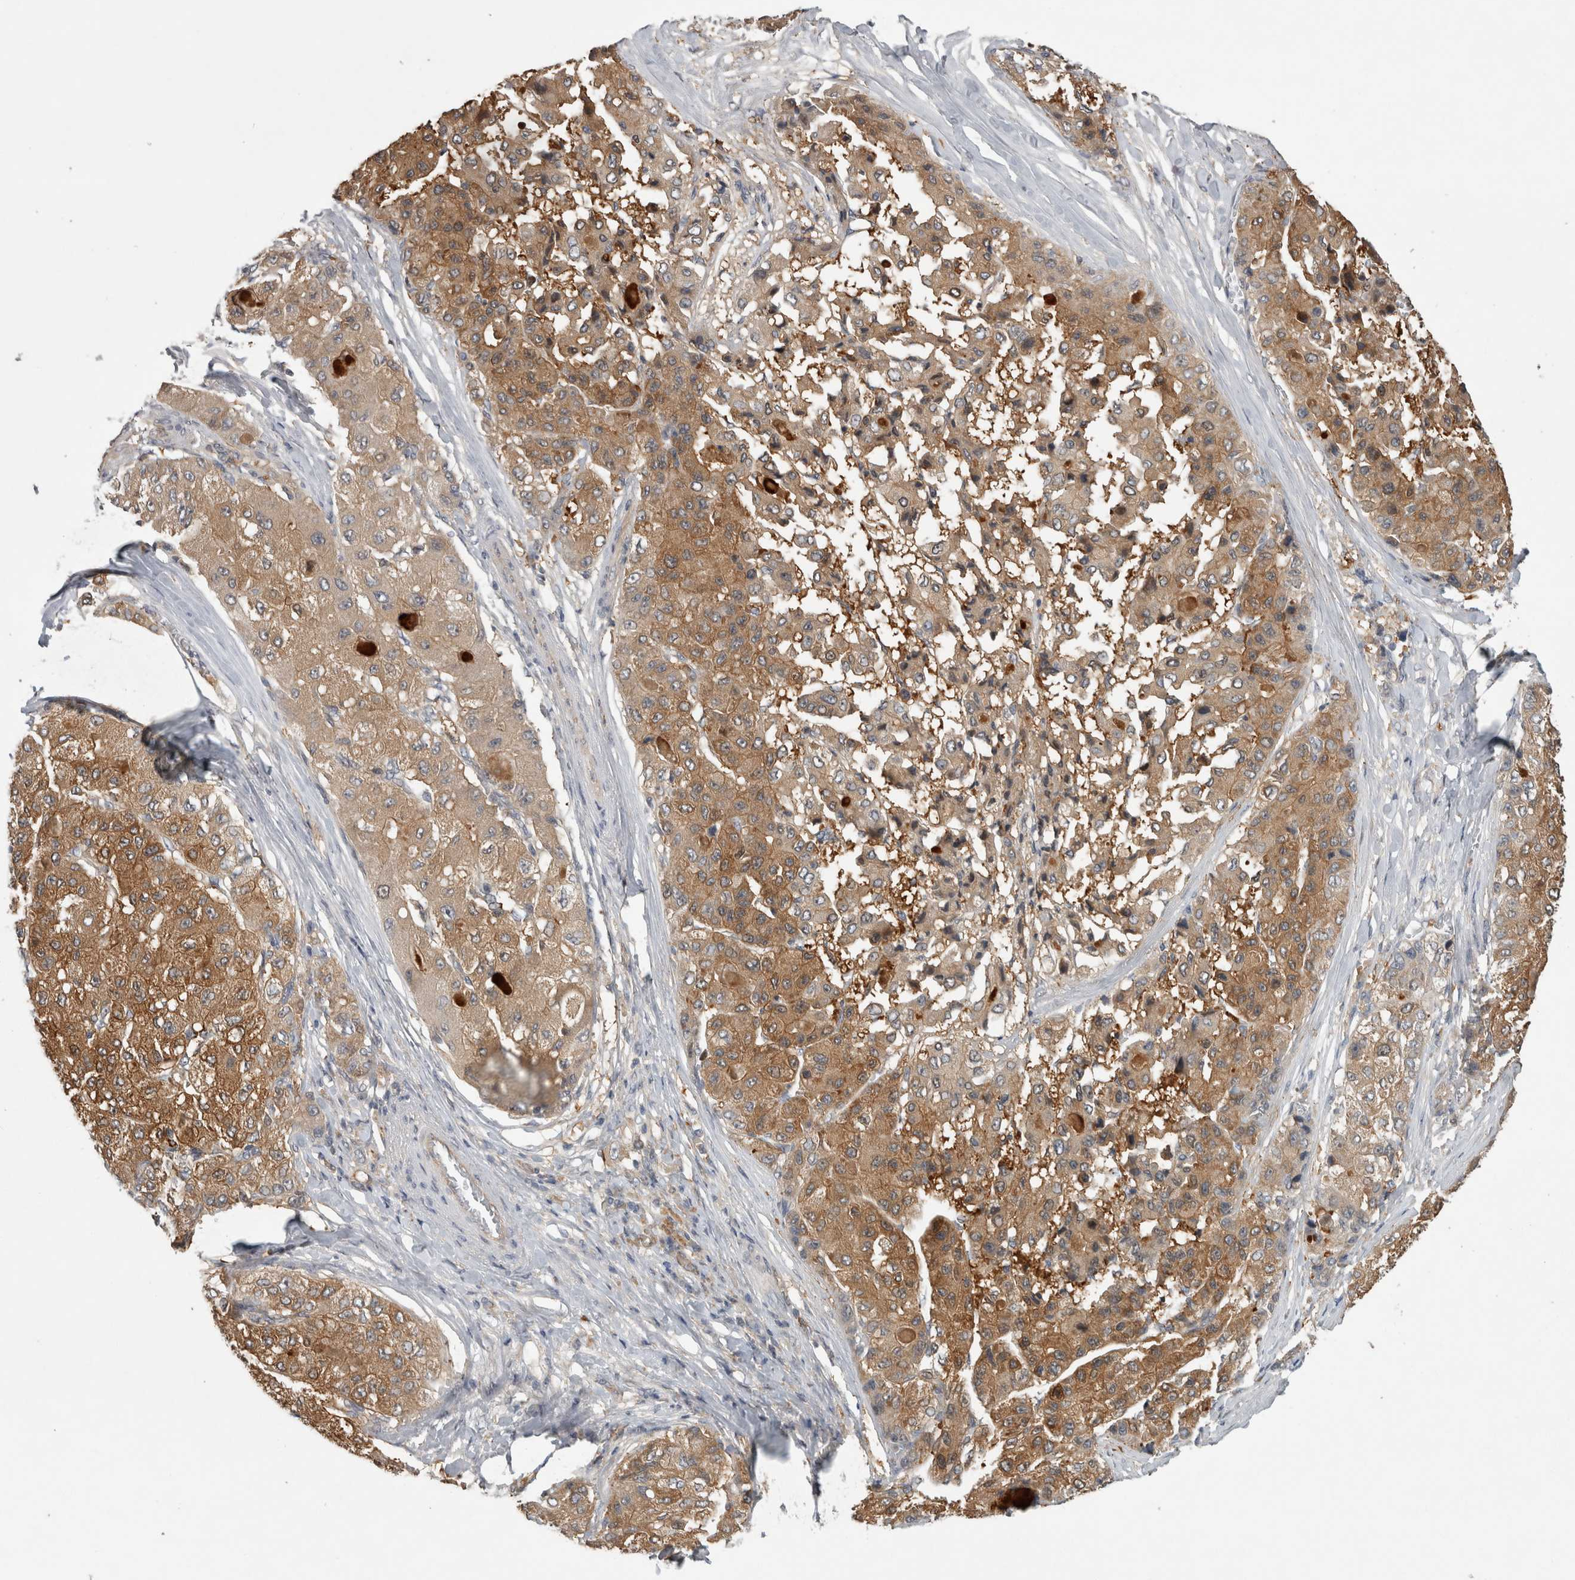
{"staining": {"intensity": "moderate", "quantity": ">75%", "location": "cytoplasmic/membranous"}, "tissue": "liver cancer", "cell_type": "Tumor cells", "image_type": "cancer", "snomed": [{"axis": "morphology", "description": "Carcinoma, Hepatocellular, NOS"}, {"axis": "topography", "description": "Liver"}], "caption": "Immunohistochemistry (DAB (3,3'-diaminobenzidine)) staining of human liver hepatocellular carcinoma demonstrates moderate cytoplasmic/membranous protein expression in about >75% of tumor cells.", "gene": "TRMT61B", "patient": {"sex": "male", "age": 80}}